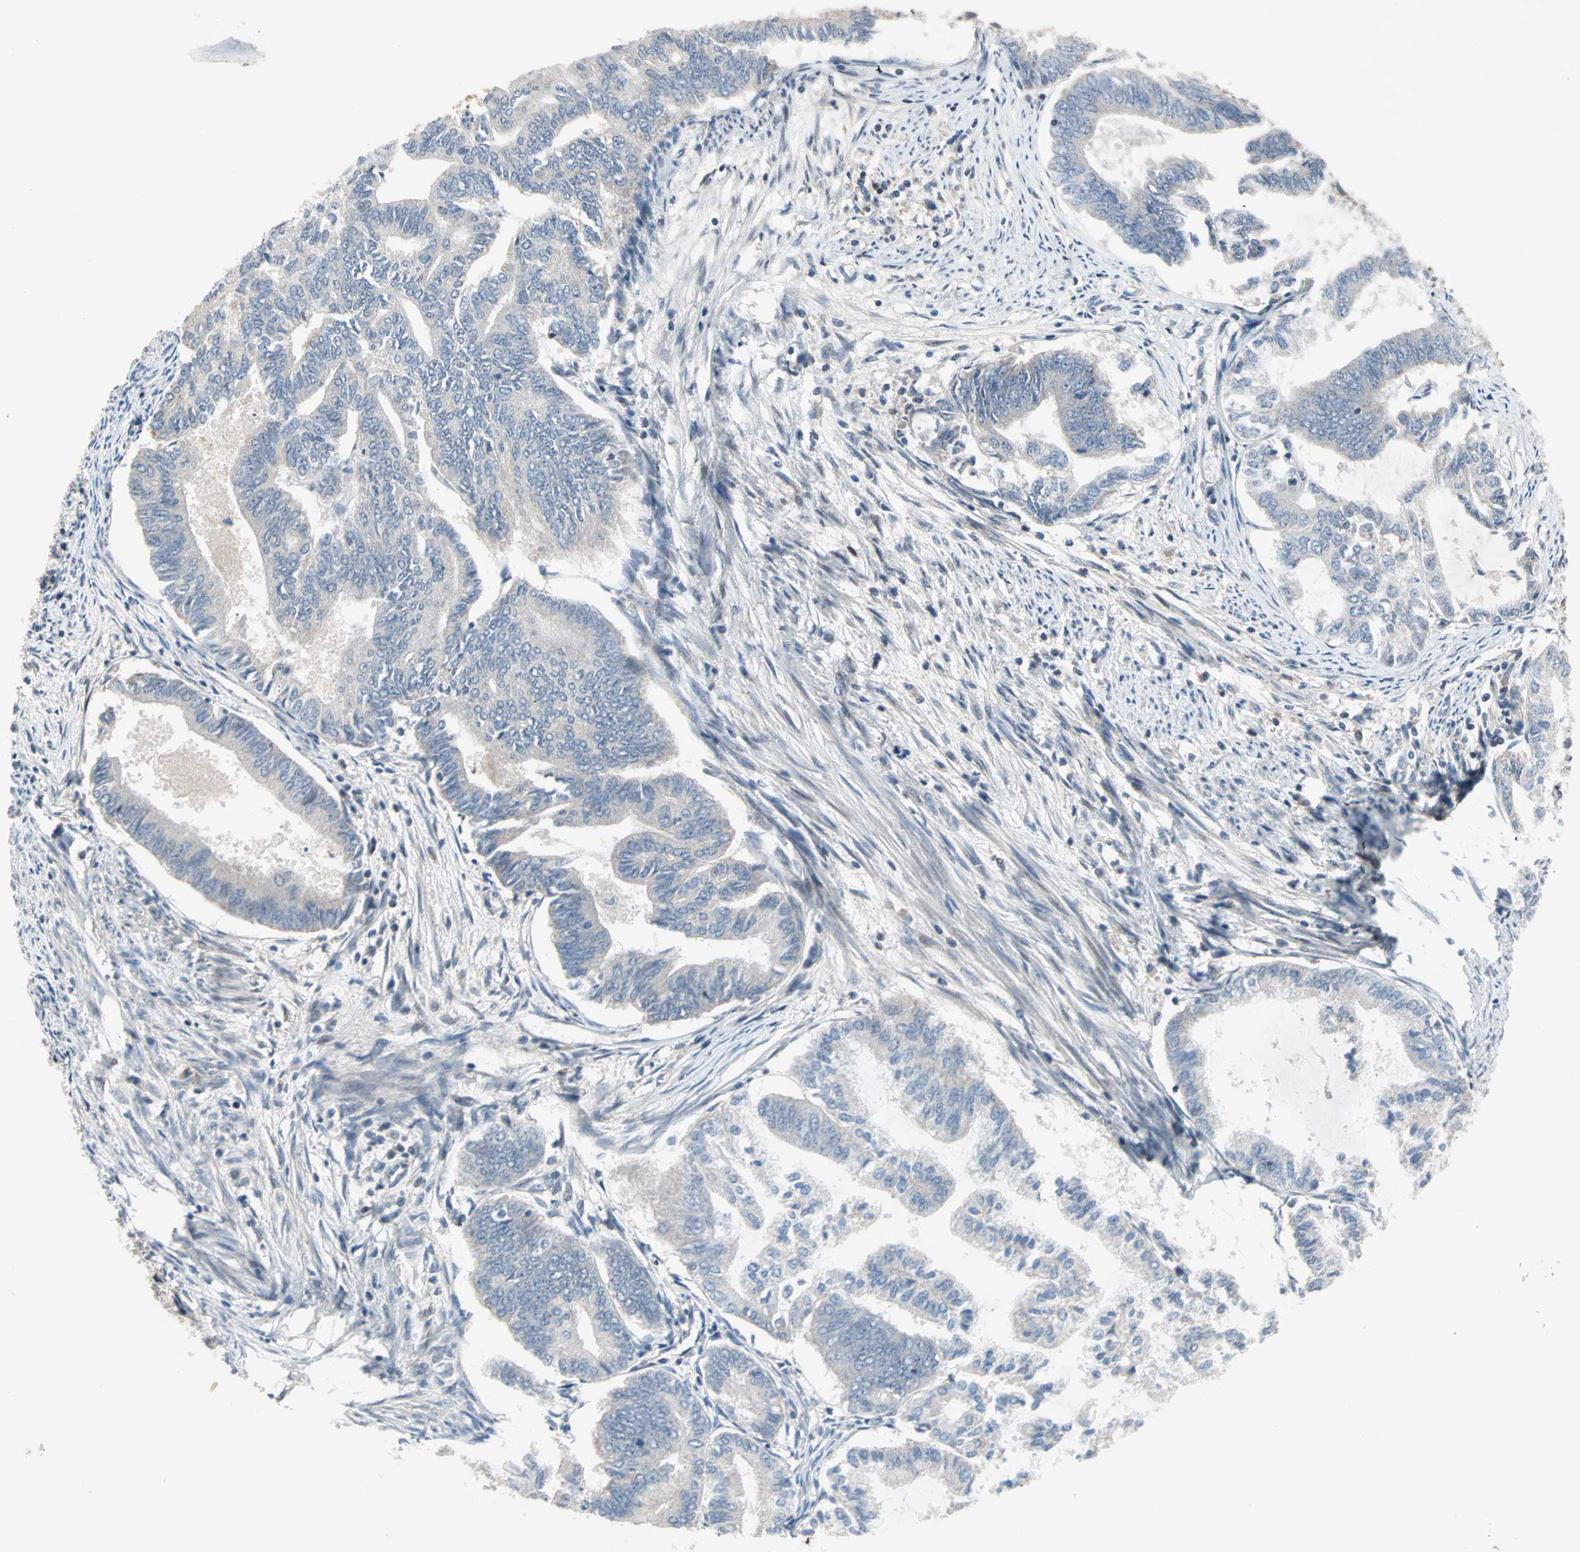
{"staining": {"intensity": "negative", "quantity": "none", "location": "none"}, "tissue": "endometrial cancer", "cell_type": "Tumor cells", "image_type": "cancer", "snomed": [{"axis": "morphology", "description": "Adenocarcinoma, NOS"}, {"axis": "topography", "description": "Endometrium"}], "caption": "An image of human endometrial cancer is negative for staining in tumor cells. (IHC, brightfield microscopy, high magnification).", "gene": "PROS1", "patient": {"sex": "female", "age": 86}}